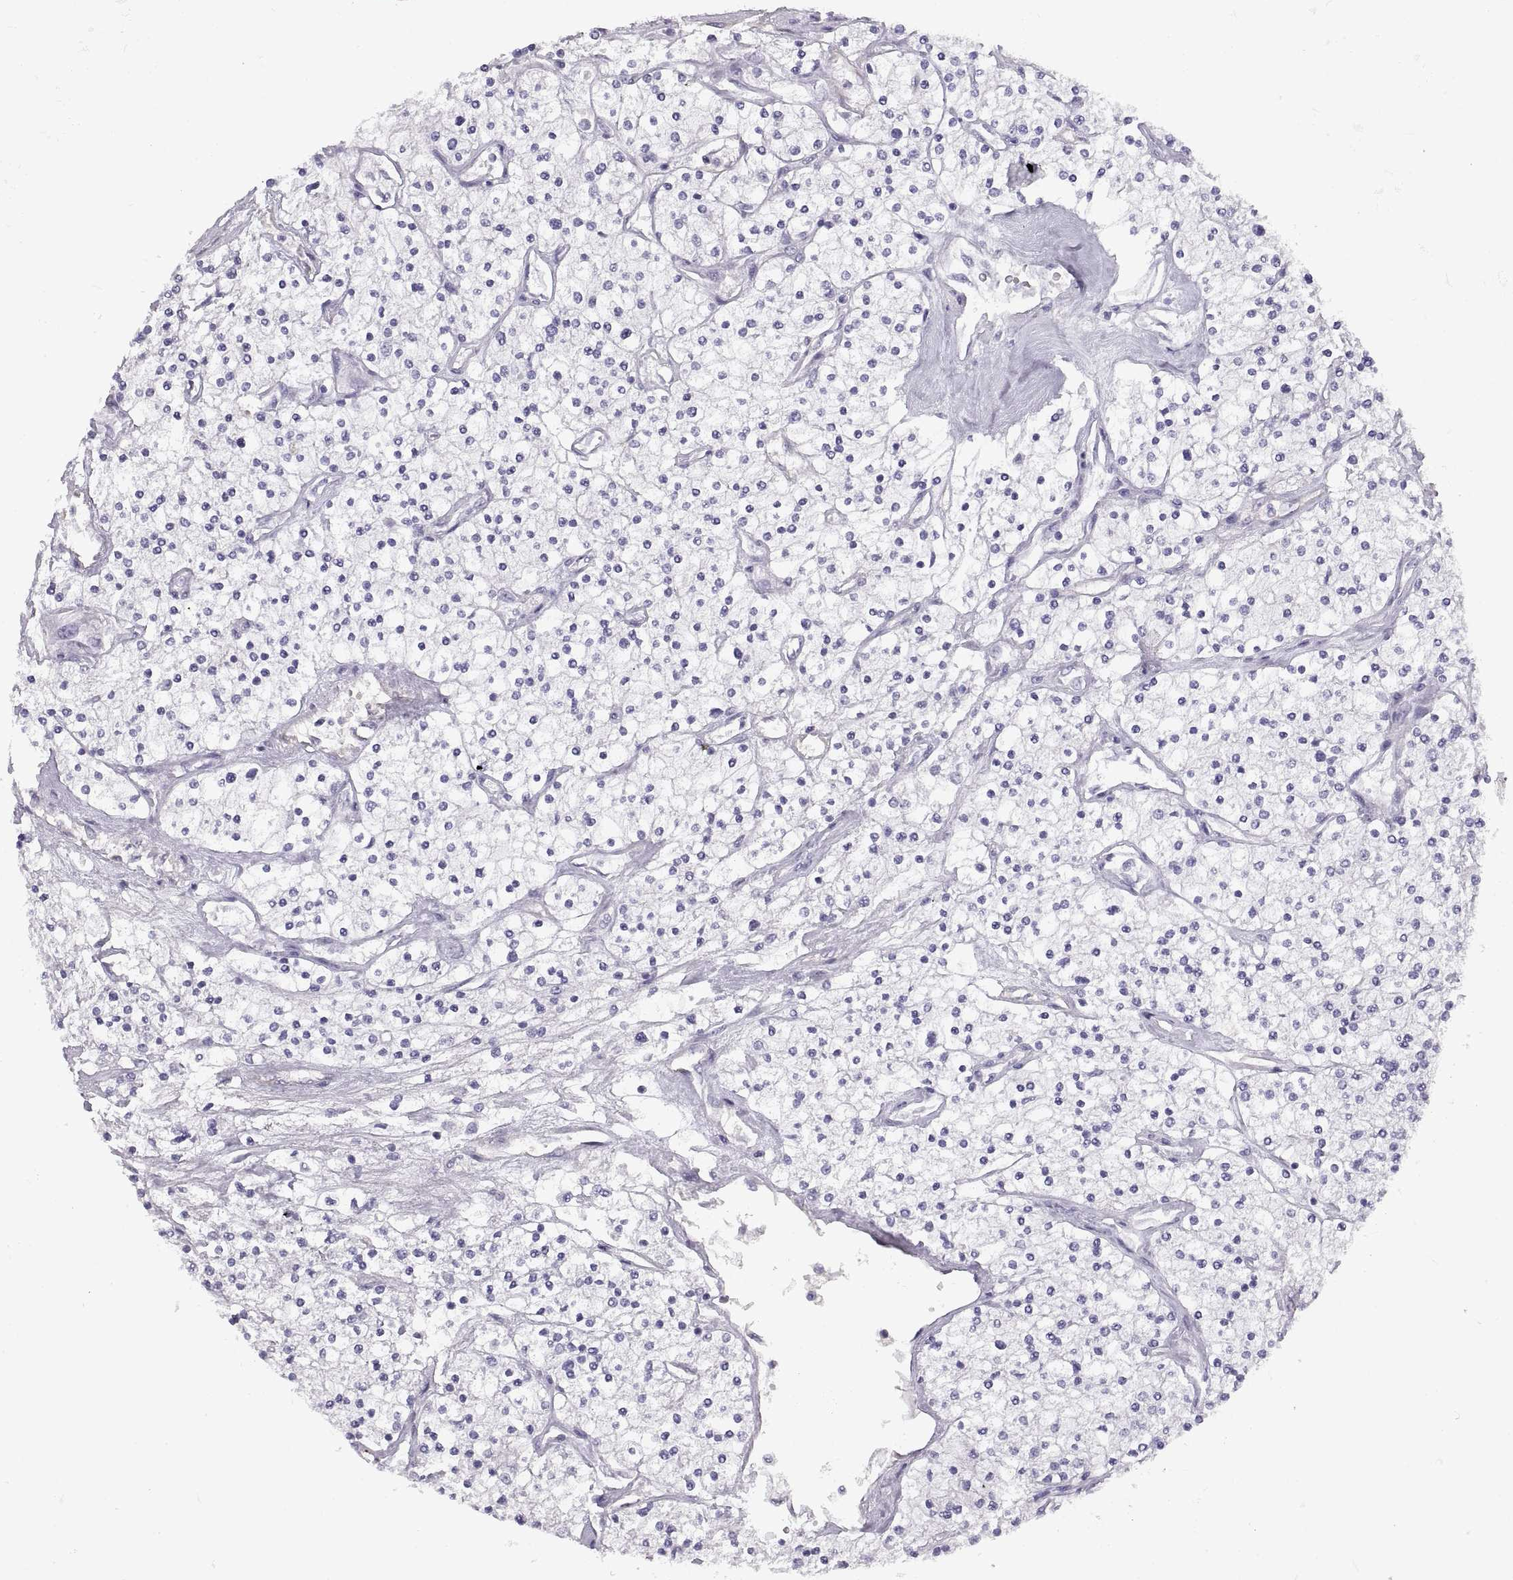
{"staining": {"intensity": "negative", "quantity": "none", "location": "none"}, "tissue": "renal cancer", "cell_type": "Tumor cells", "image_type": "cancer", "snomed": [{"axis": "morphology", "description": "Adenocarcinoma, NOS"}, {"axis": "topography", "description": "Kidney"}], "caption": "Renal cancer was stained to show a protein in brown. There is no significant expression in tumor cells.", "gene": "CRYBB3", "patient": {"sex": "male", "age": 80}}